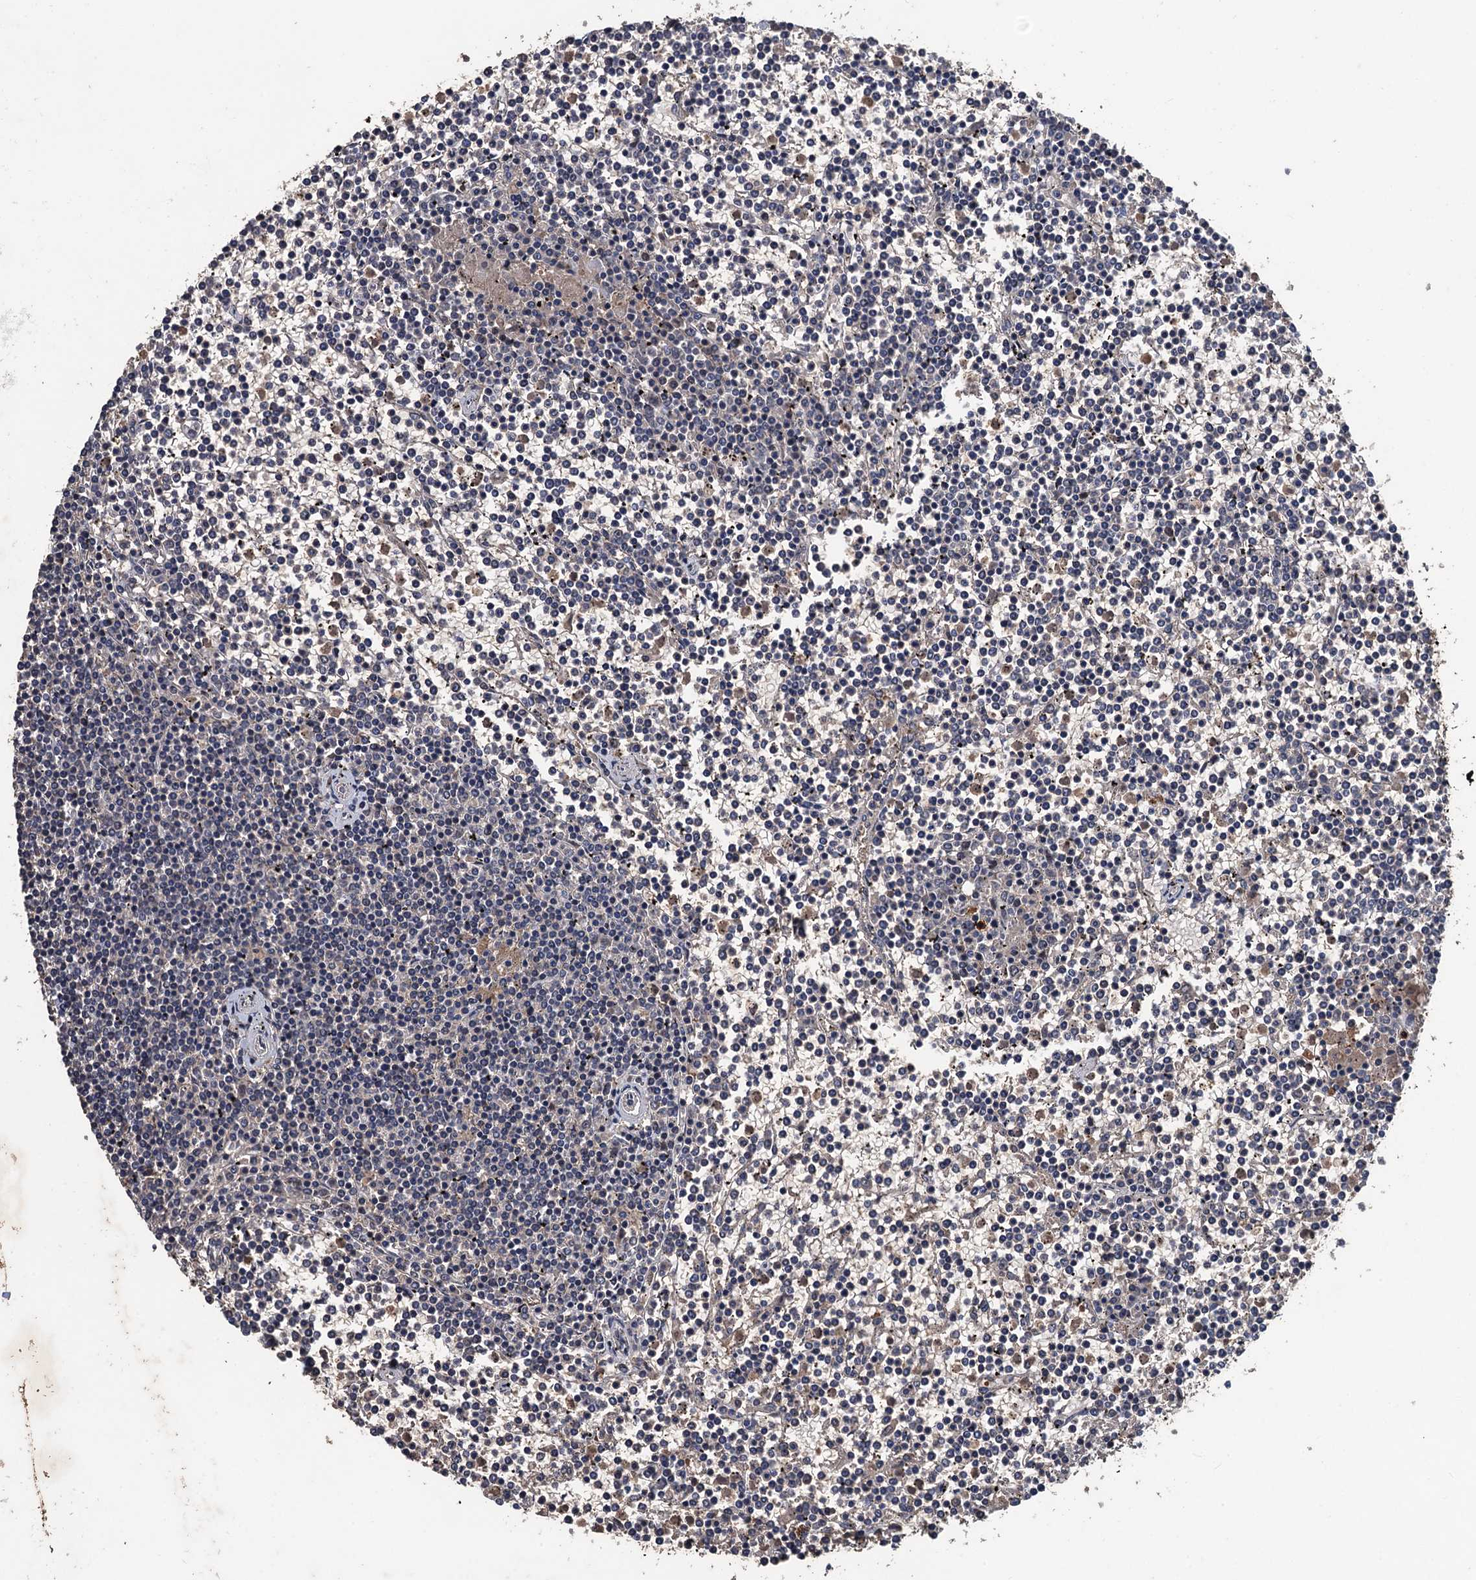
{"staining": {"intensity": "negative", "quantity": "none", "location": "none"}, "tissue": "lymphoma", "cell_type": "Tumor cells", "image_type": "cancer", "snomed": [{"axis": "morphology", "description": "Malignant lymphoma, non-Hodgkin's type, Low grade"}, {"axis": "topography", "description": "Spleen"}], "caption": "Immunohistochemistry (IHC) micrograph of neoplastic tissue: human malignant lymphoma, non-Hodgkin's type (low-grade) stained with DAB demonstrates no significant protein expression in tumor cells.", "gene": "ZNF438", "patient": {"sex": "female", "age": 19}}